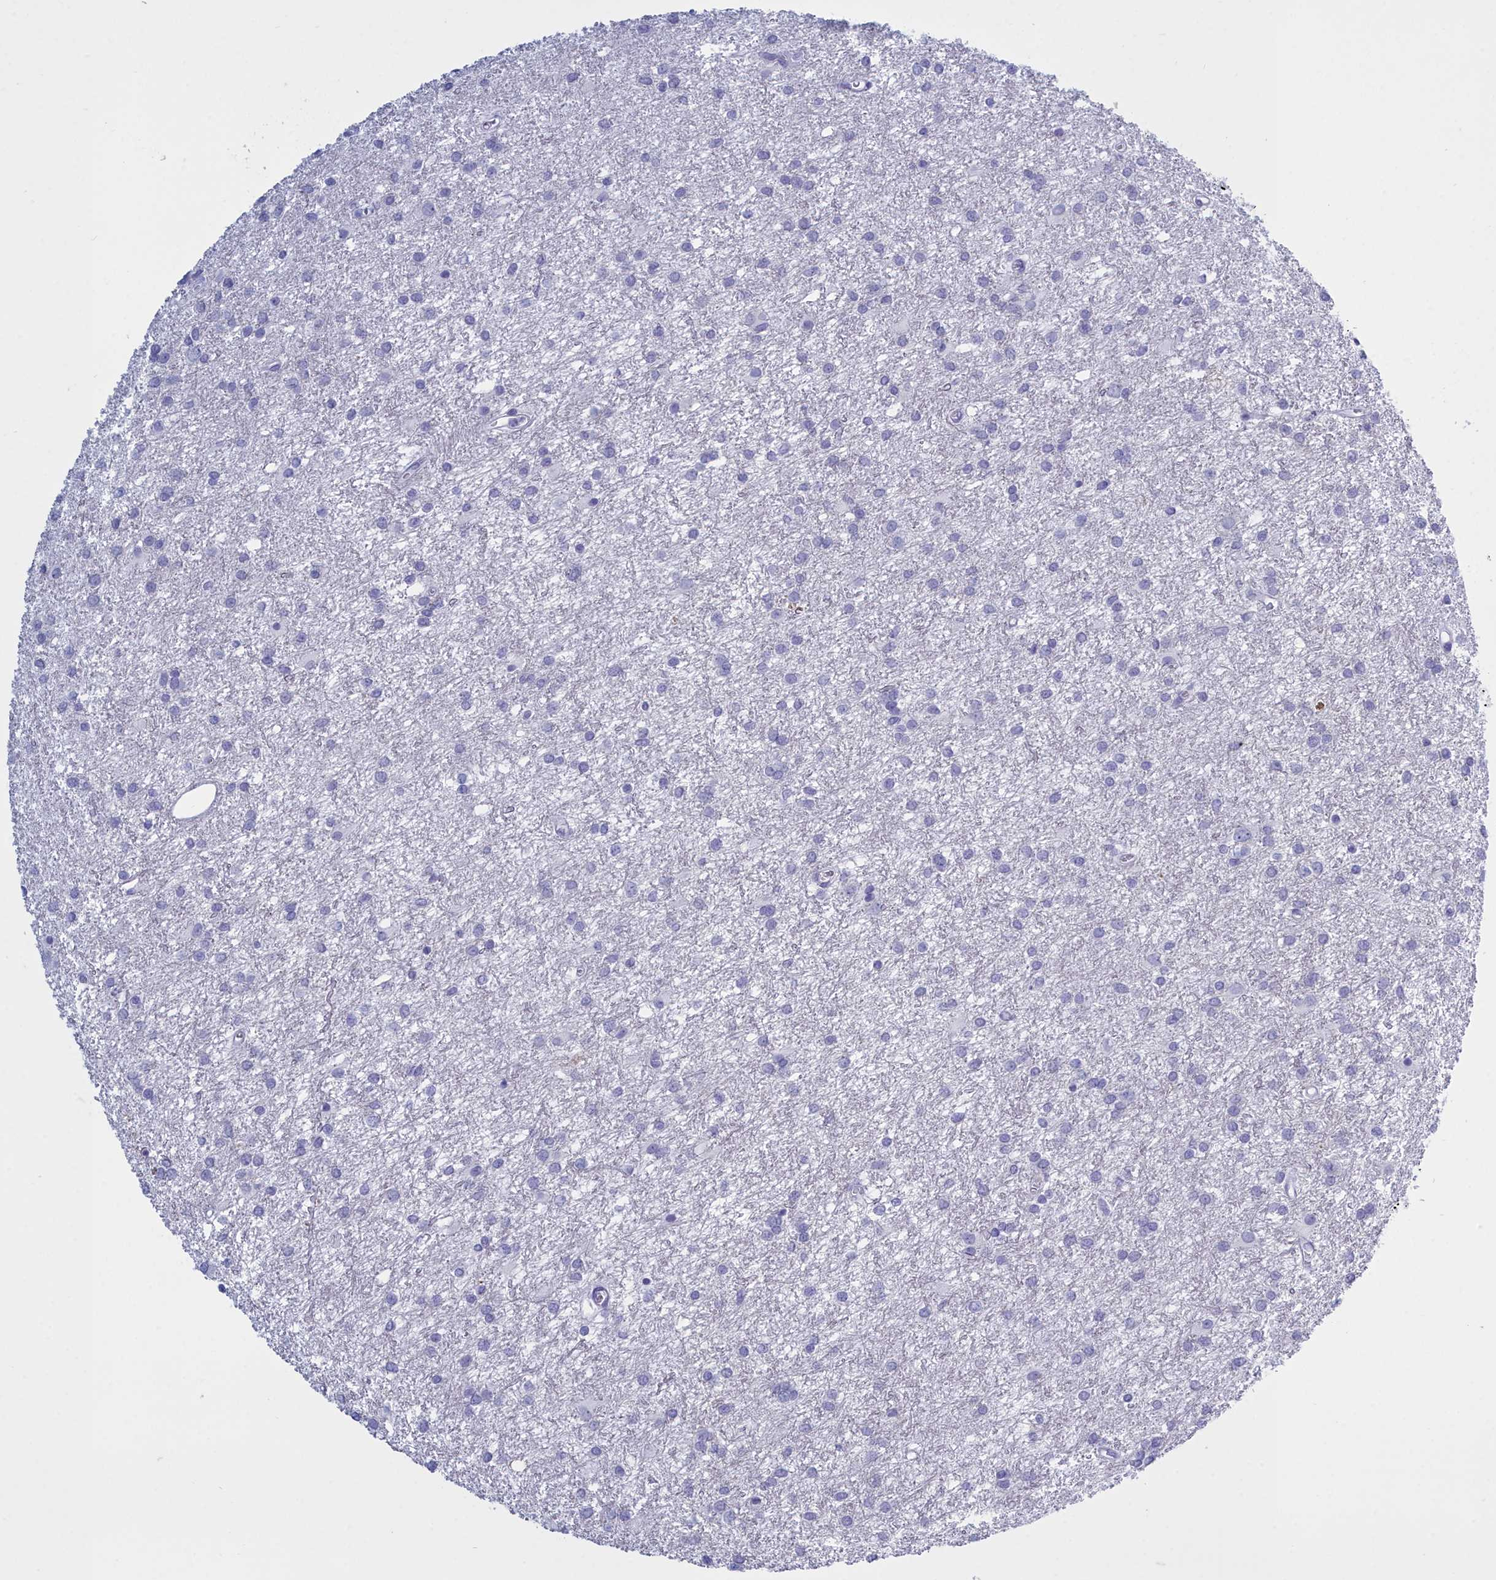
{"staining": {"intensity": "negative", "quantity": "none", "location": "none"}, "tissue": "glioma", "cell_type": "Tumor cells", "image_type": "cancer", "snomed": [{"axis": "morphology", "description": "Glioma, malignant, High grade"}, {"axis": "topography", "description": "Brain"}], "caption": "A histopathology image of human high-grade glioma (malignant) is negative for staining in tumor cells.", "gene": "TMEM97", "patient": {"sex": "female", "age": 50}}